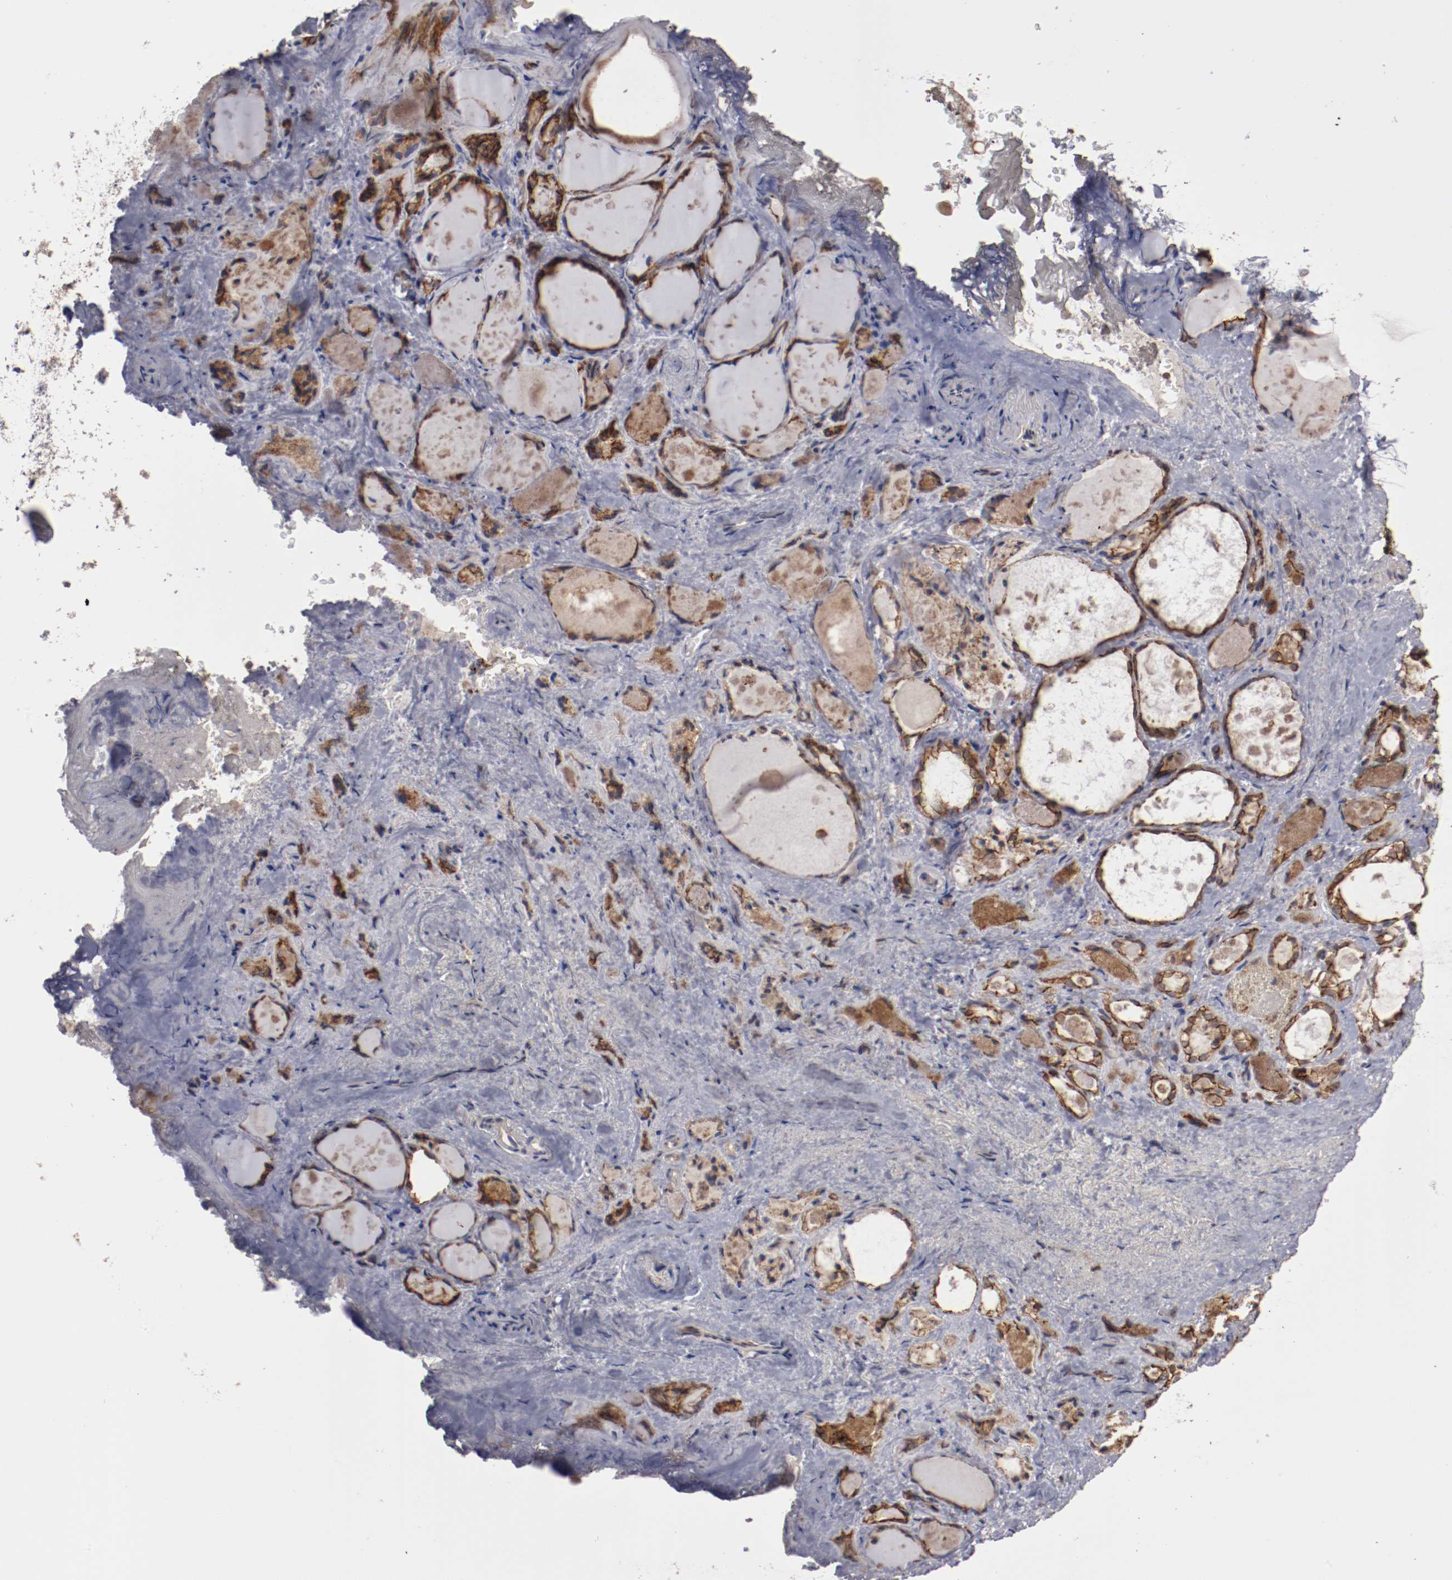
{"staining": {"intensity": "moderate", "quantity": ">75%", "location": "cytoplasmic/membranous"}, "tissue": "thyroid gland", "cell_type": "Glandular cells", "image_type": "normal", "snomed": [{"axis": "morphology", "description": "Normal tissue, NOS"}, {"axis": "topography", "description": "Thyroid gland"}], "caption": "A brown stain shows moderate cytoplasmic/membranous staining of a protein in glandular cells of unremarkable thyroid gland.", "gene": "RPS6KA6", "patient": {"sex": "female", "age": 75}}